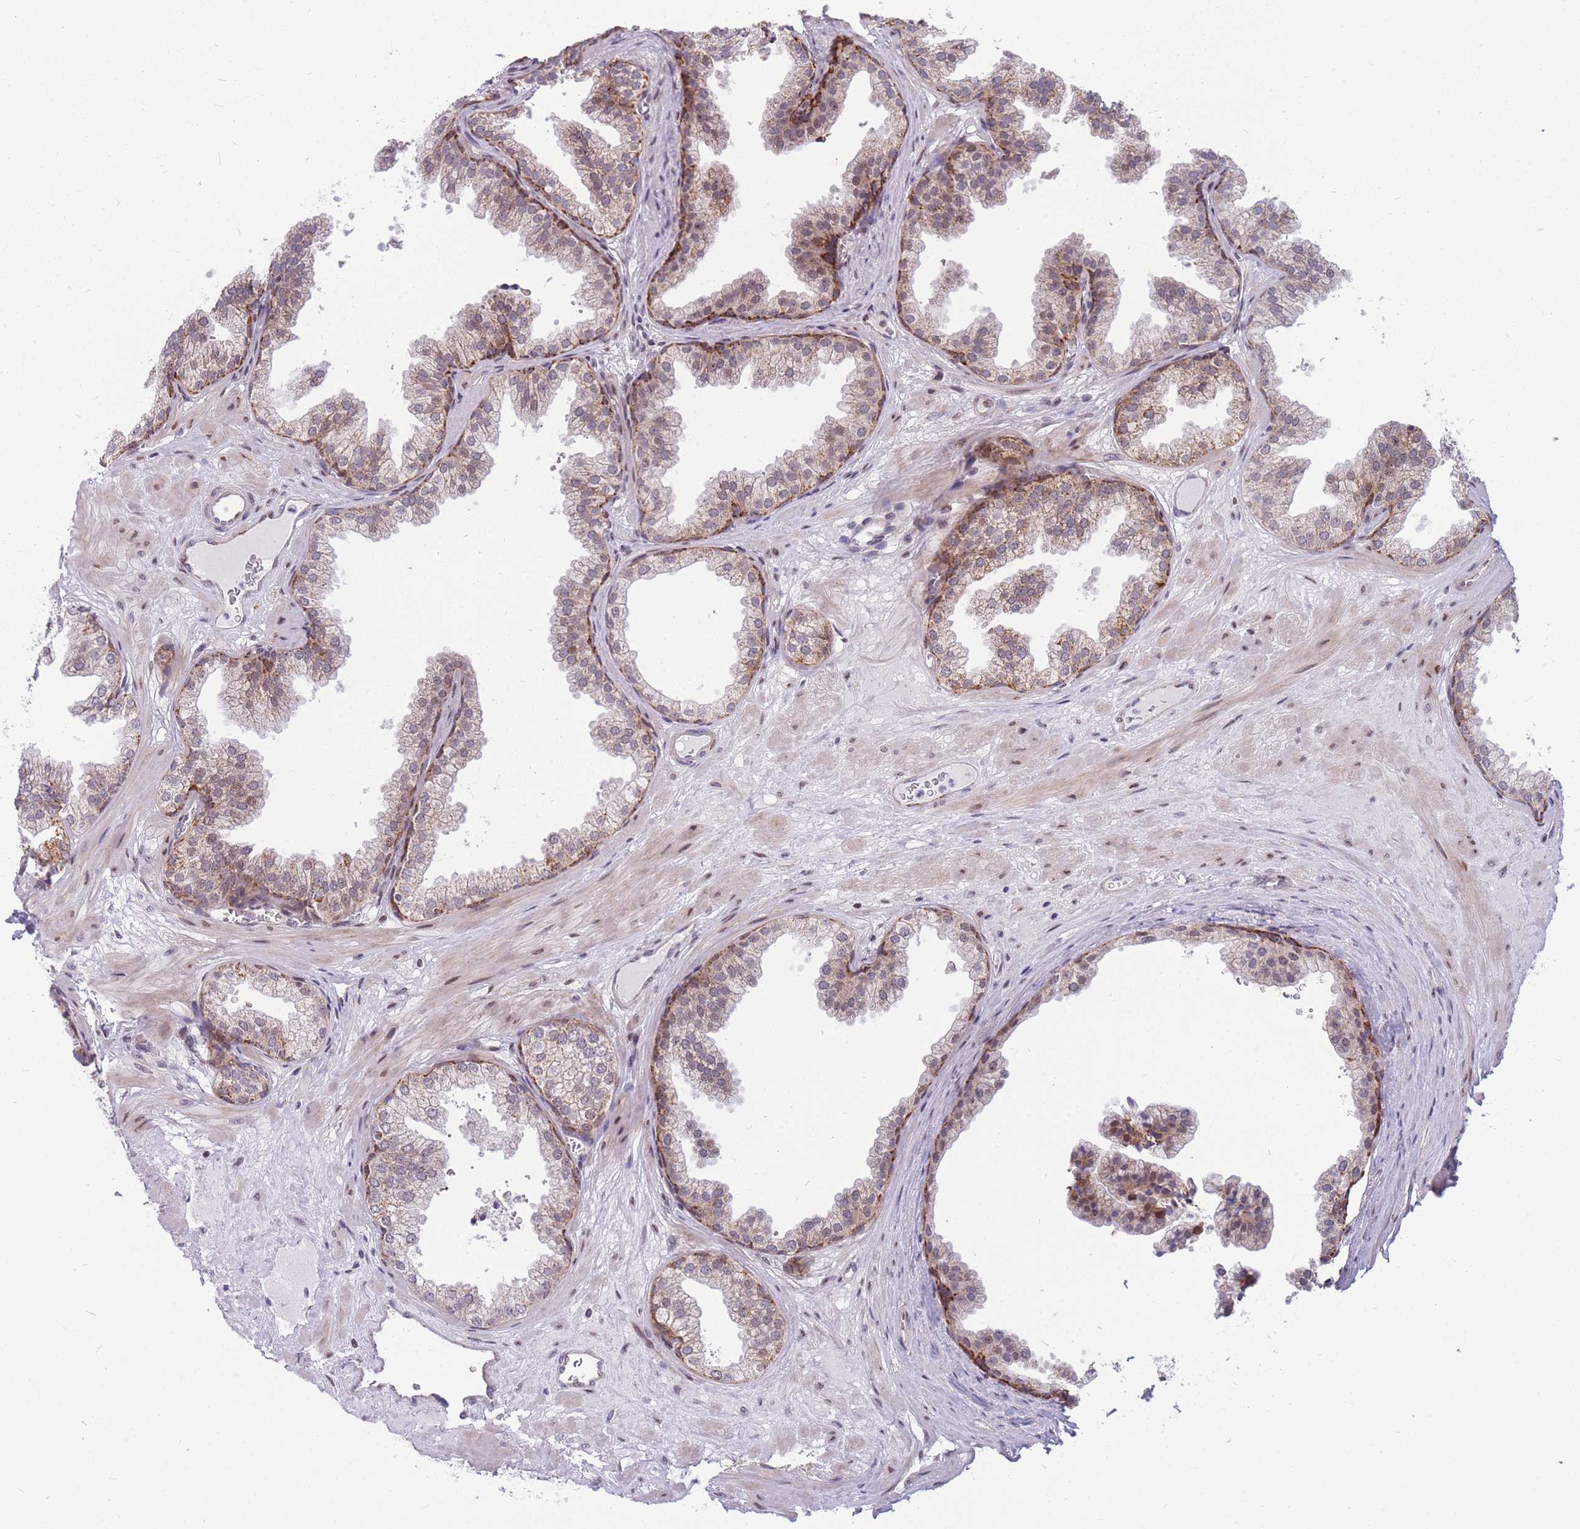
{"staining": {"intensity": "strong", "quantity": "25%-75%", "location": "cytoplasmic/membranous"}, "tissue": "prostate", "cell_type": "Glandular cells", "image_type": "normal", "snomed": [{"axis": "morphology", "description": "Normal tissue, NOS"}, {"axis": "topography", "description": "Prostate"}], "caption": "Human prostate stained for a protein (brown) displays strong cytoplasmic/membranous positive expression in approximately 25%-75% of glandular cells.", "gene": "HSPE1", "patient": {"sex": "male", "age": 37}}